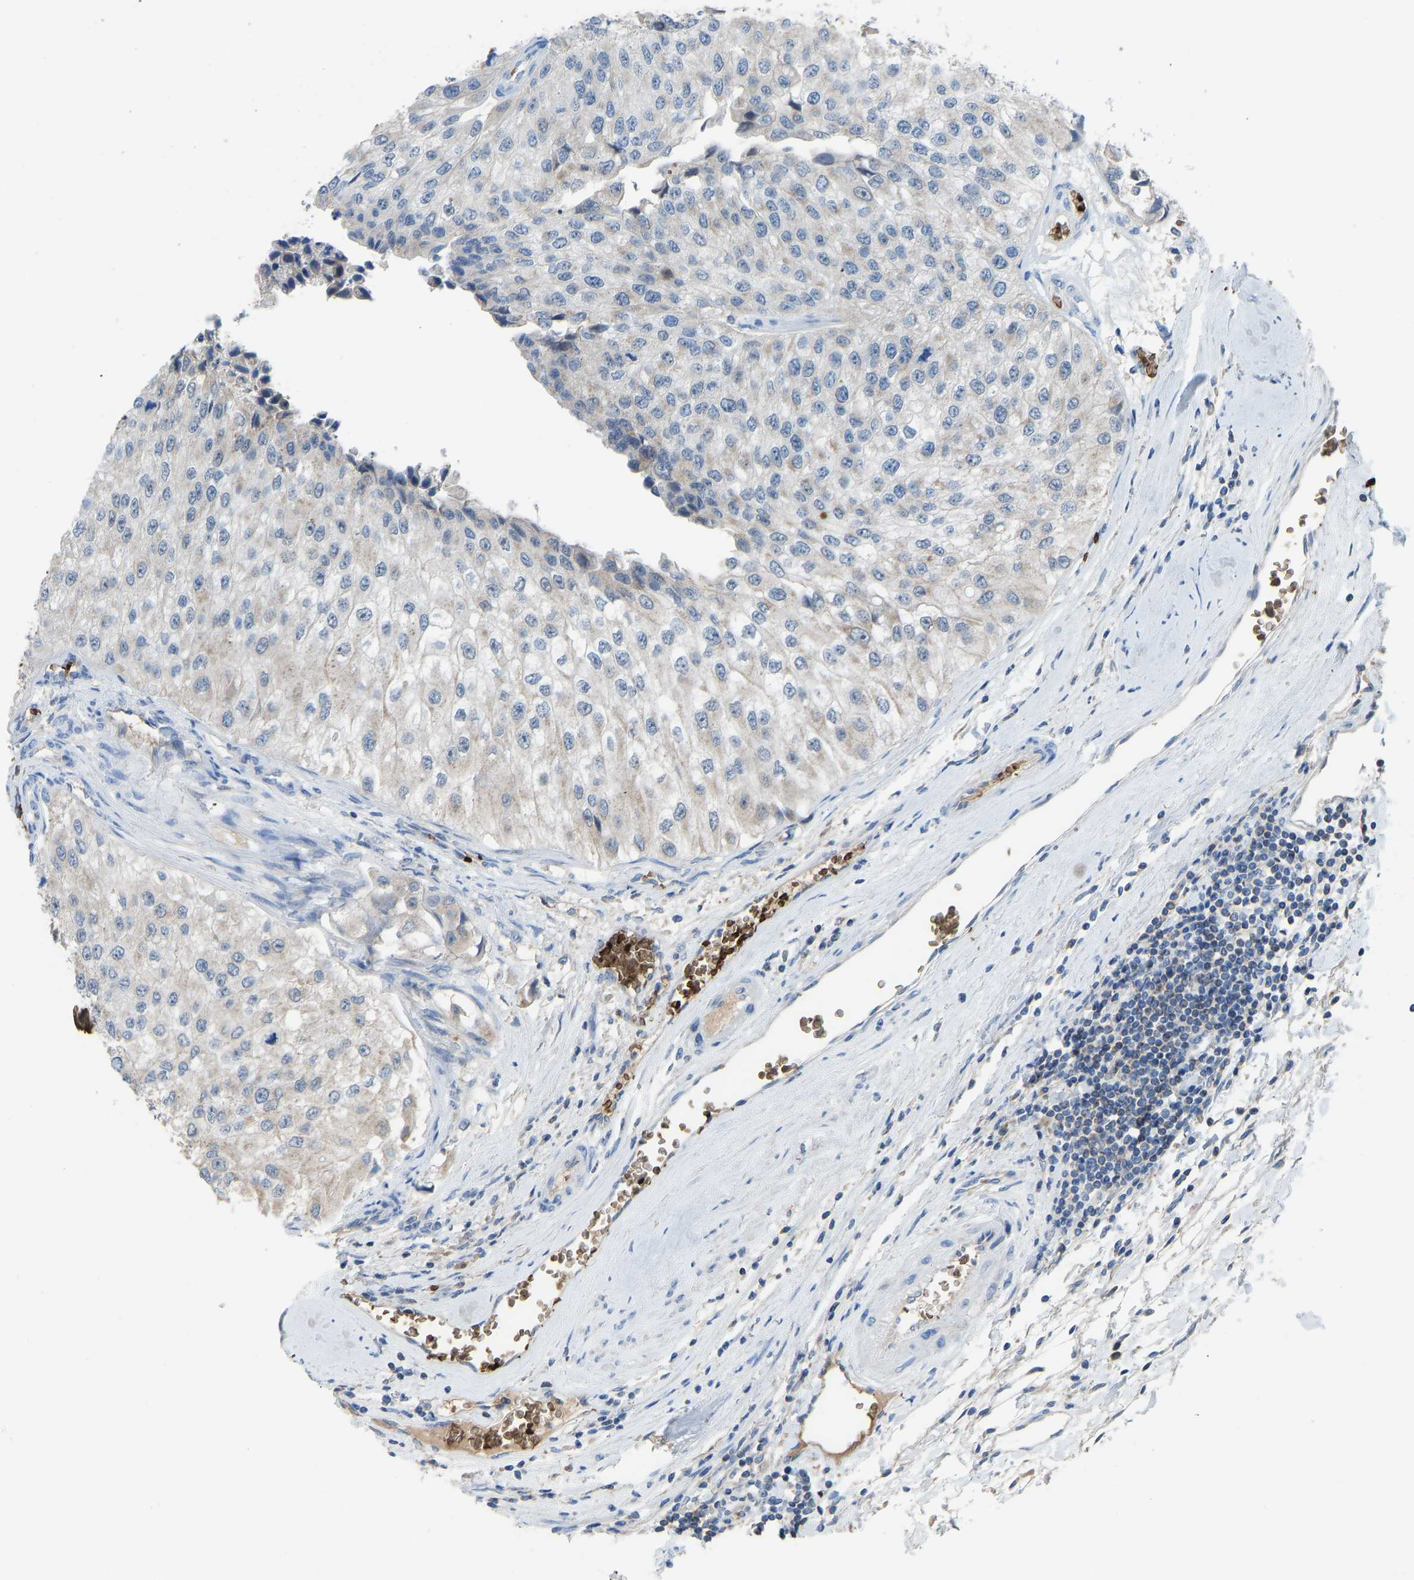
{"staining": {"intensity": "negative", "quantity": "none", "location": "none"}, "tissue": "urothelial cancer", "cell_type": "Tumor cells", "image_type": "cancer", "snomed": [{"axis": "morphology", "description": "Urothelial carcinoma, High grade"}, {"axis": "topography", "description": "Kidney"}, {"axis": "topography", "description": "Urinary bladder"}], "caption": "The photomicrograph displays no significant staining in tumor cells of urothelial carcinoma (high-grade).", "gene": "PIGS", "patient": {"sex": "male", "age": 77}}